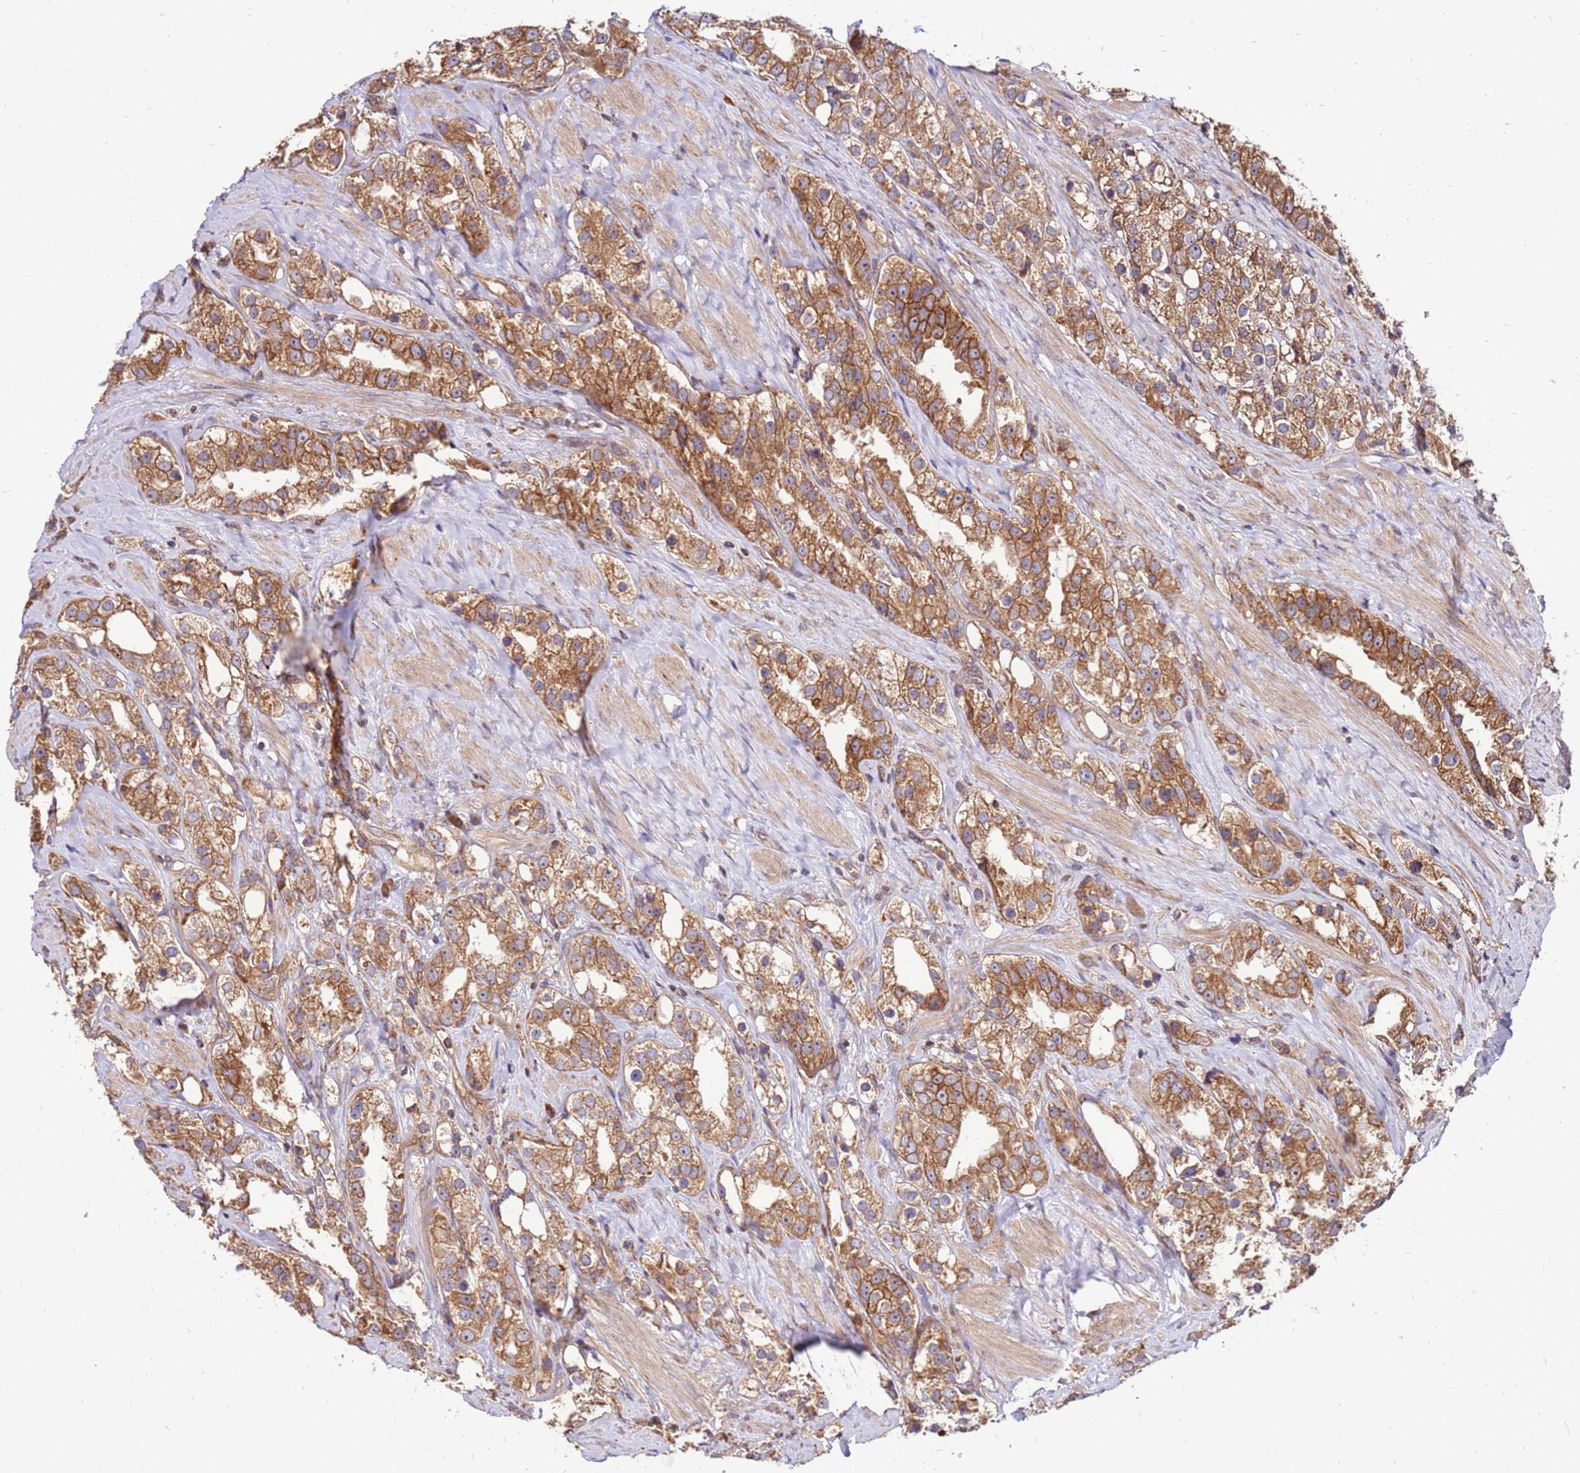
{"staining": {"intensity": "moderate", "quantity": ">75%", "location": "cytoplasmic/membranous"}, "tissue": "prostate cancer", "cell_type": "Tumor cells", "image_type": "cancer", "snomed": [{"axis": "morphology", "description": "Adenocarcinoma, NOS"}, {"axis": "topography", "description": "Prostate"}], "caption": "DAB immunohistochemical staining of adenocarcinoma (prostate) shows moderate cytoplasmic/membranous protein positivity in about >75% of tumor cells.", "gene": "SLC44A5", "patient": {"sex": "male", "age": 79}}